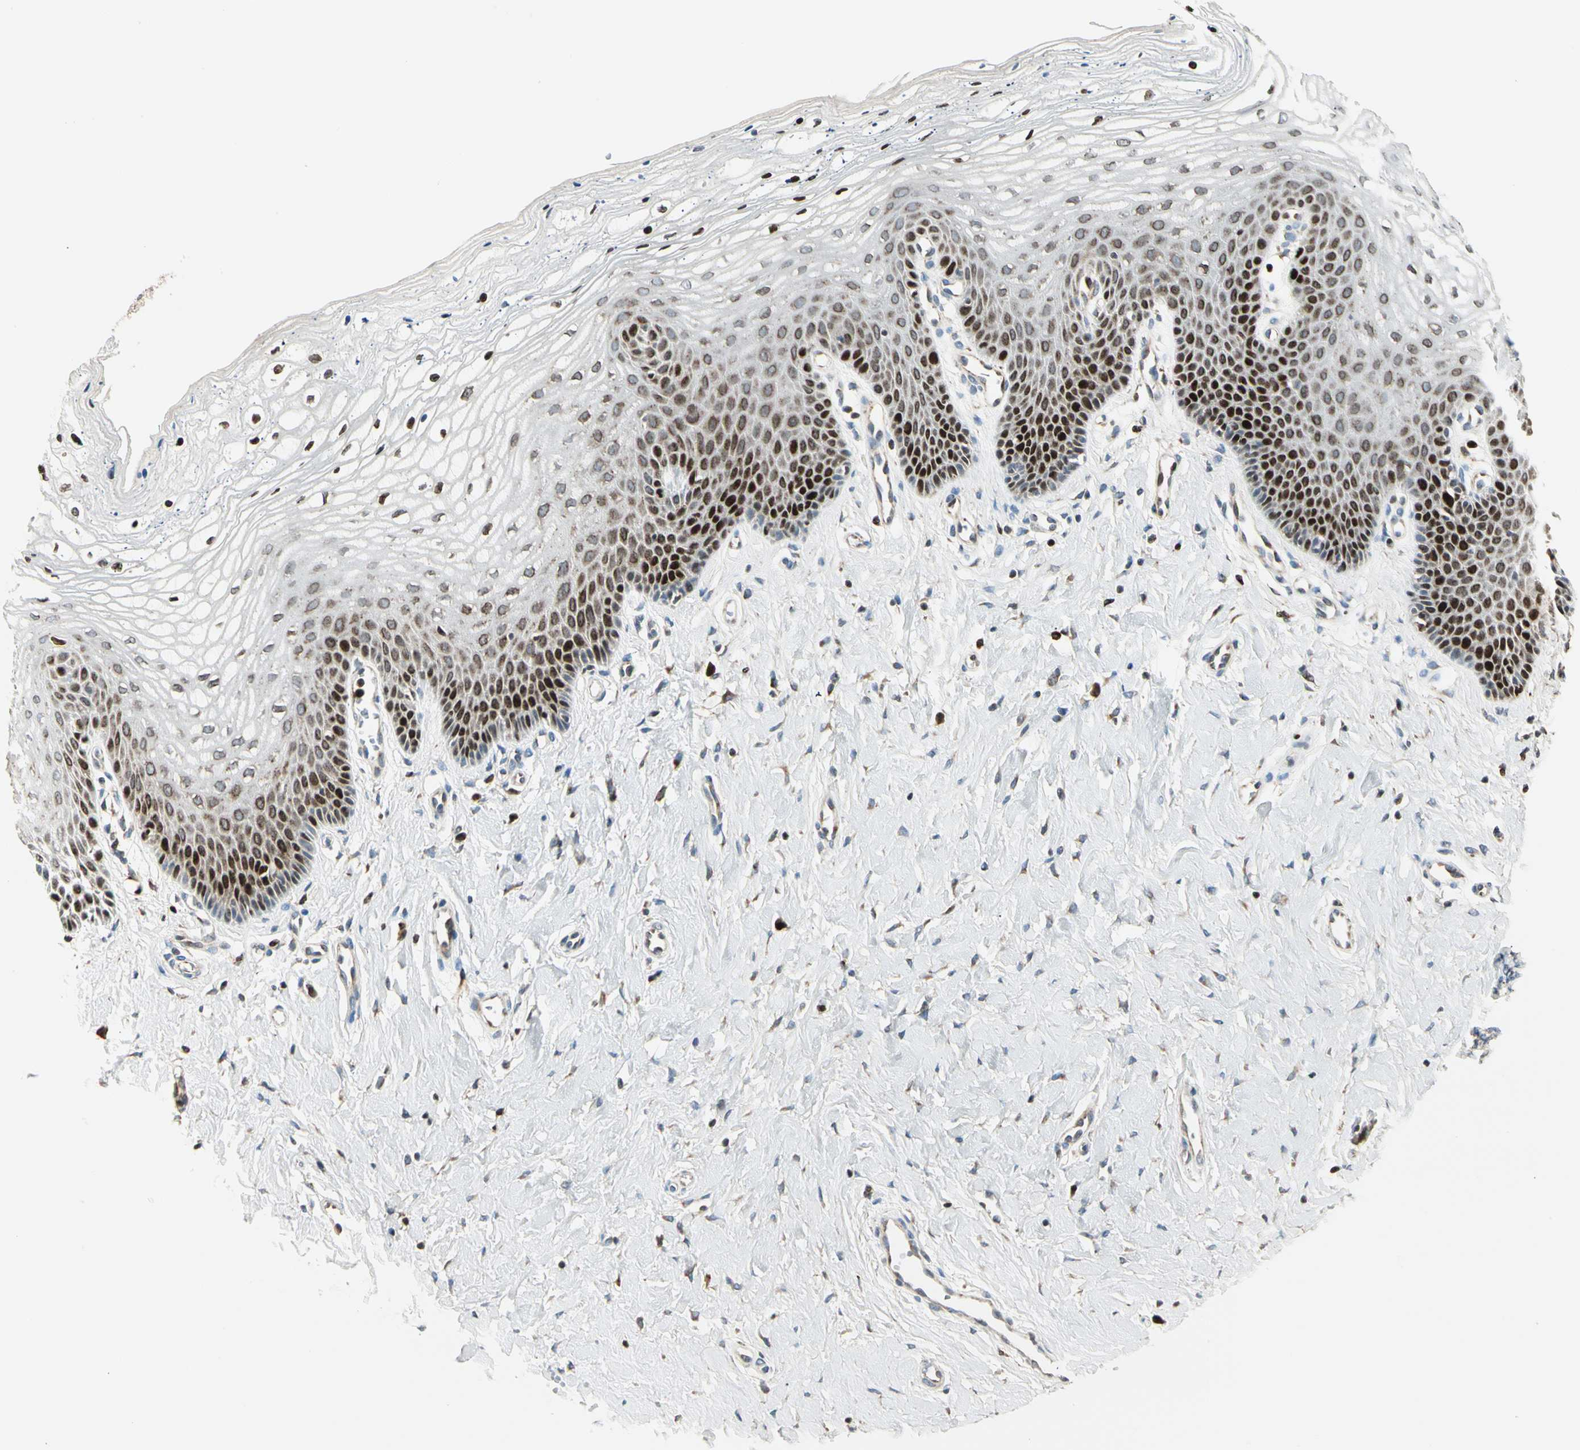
{"staining": {"intensity": "strong", "quantity": "25%-75%", "location": "nuclear"}, "tissue": "vagina", "cell_type": "Squamous epithelial cells", "image_type": "normal", "snomed": [{"axis": "morphology", "description": "Normal tissue, NOS"}, {"axis": "topography", "description": "Vagina"}], "caption": "Human vagina stained for a protein (brown) demonstrates strong nuclear positive positivity in approximately 25%-75% of squamous epithelial cells.", "gene": "IP6K2", "patient": {"sex": "female", "age": 68}}